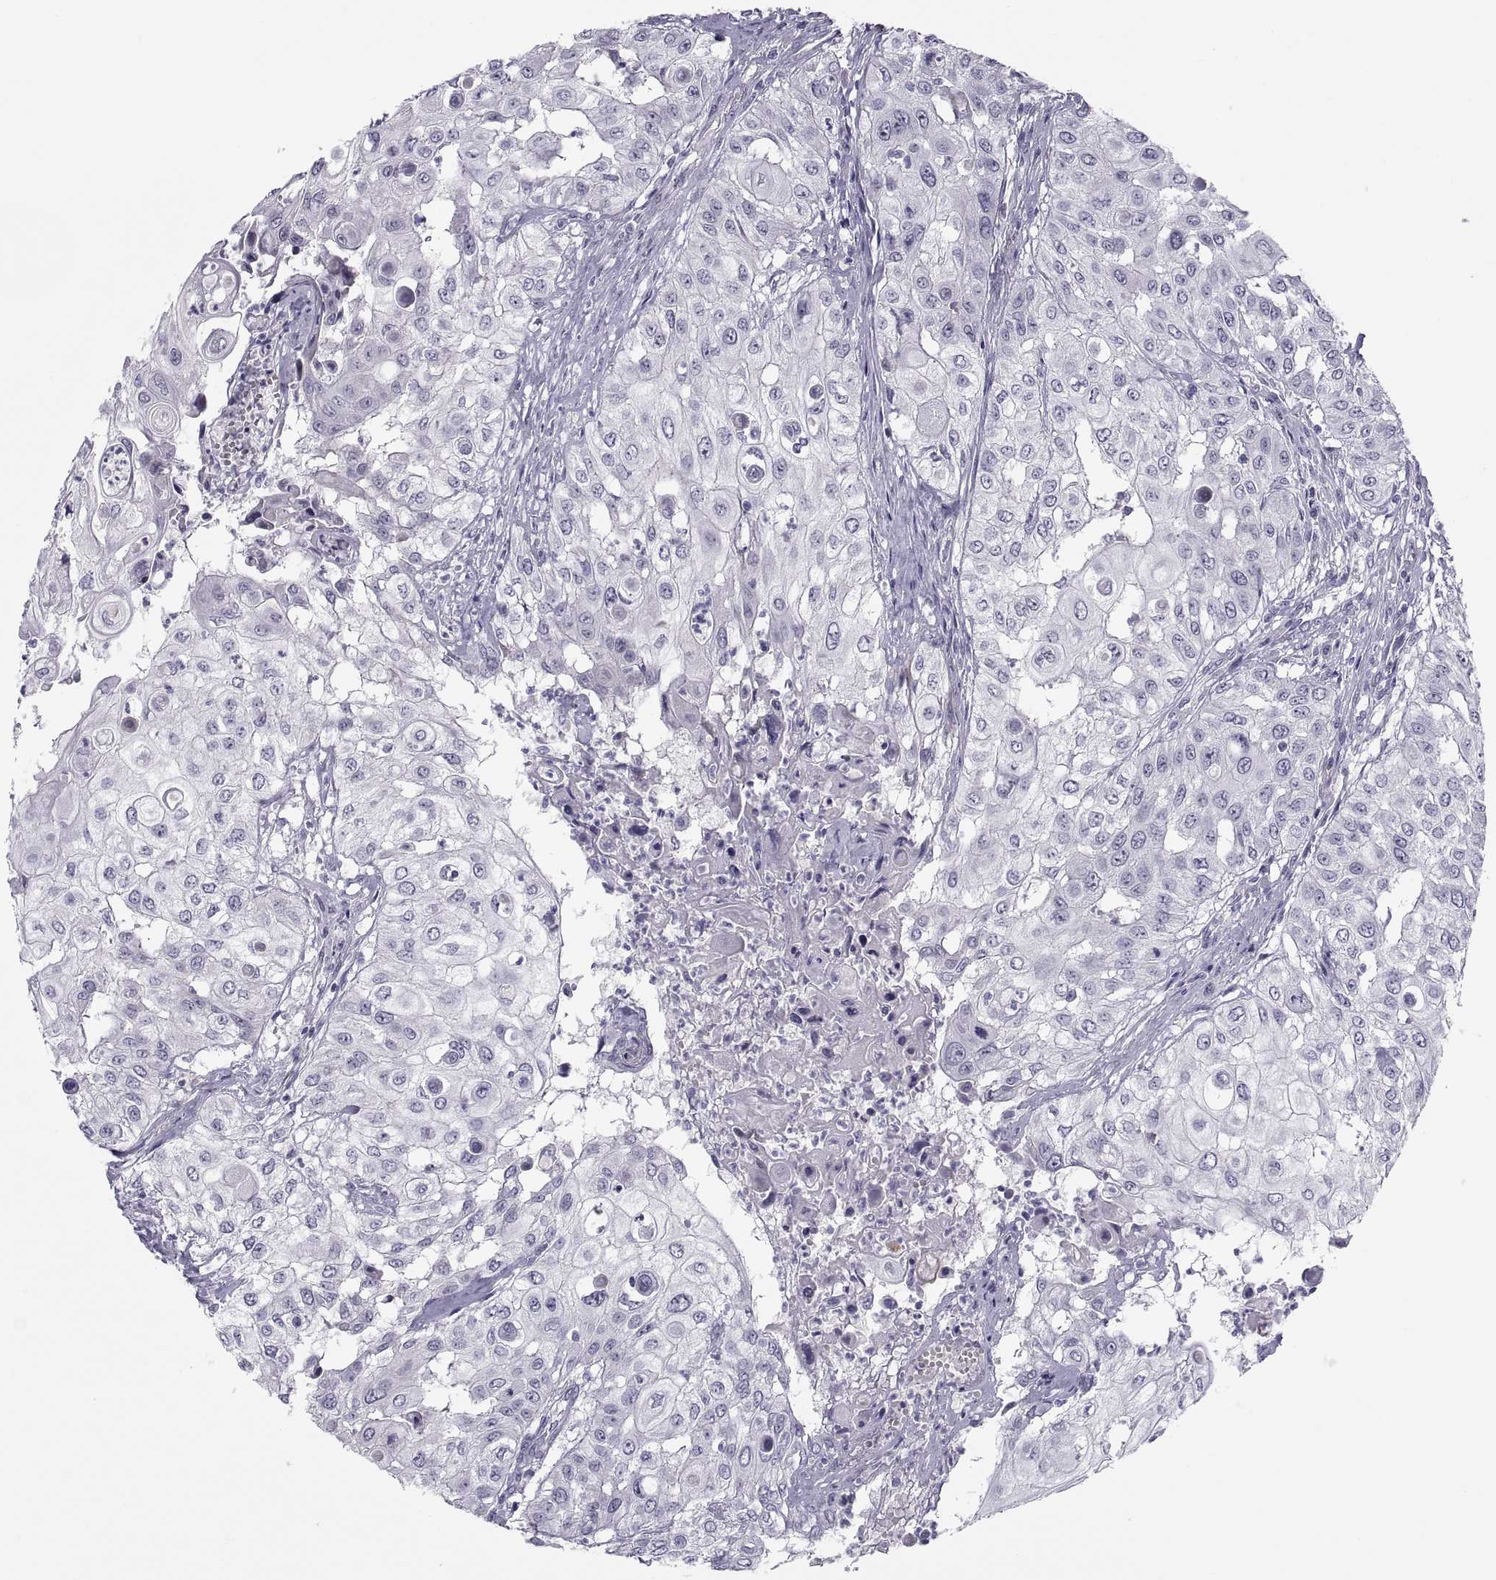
{"staining": {"intensity": "negative", "quantity": "none", "location": "none"}, "tissue": "urothelial cancer", "cell_type": "Tumor cells", "image_type": "cancer", "snomed": [{"axis": "morphology", "description": "Urothelial carcinoma, High grade"}, {"axis": "topography", "description": "Urinary bladder"}], "caption": "IHC photomicrograph of neoplastic tissue: high-grade urothelial carcinoma stained with DAB exhibits no significant protein positivity in tumor cells.", "gene": "TMEM158", "patient": {"sex": "female", "age": 79}}